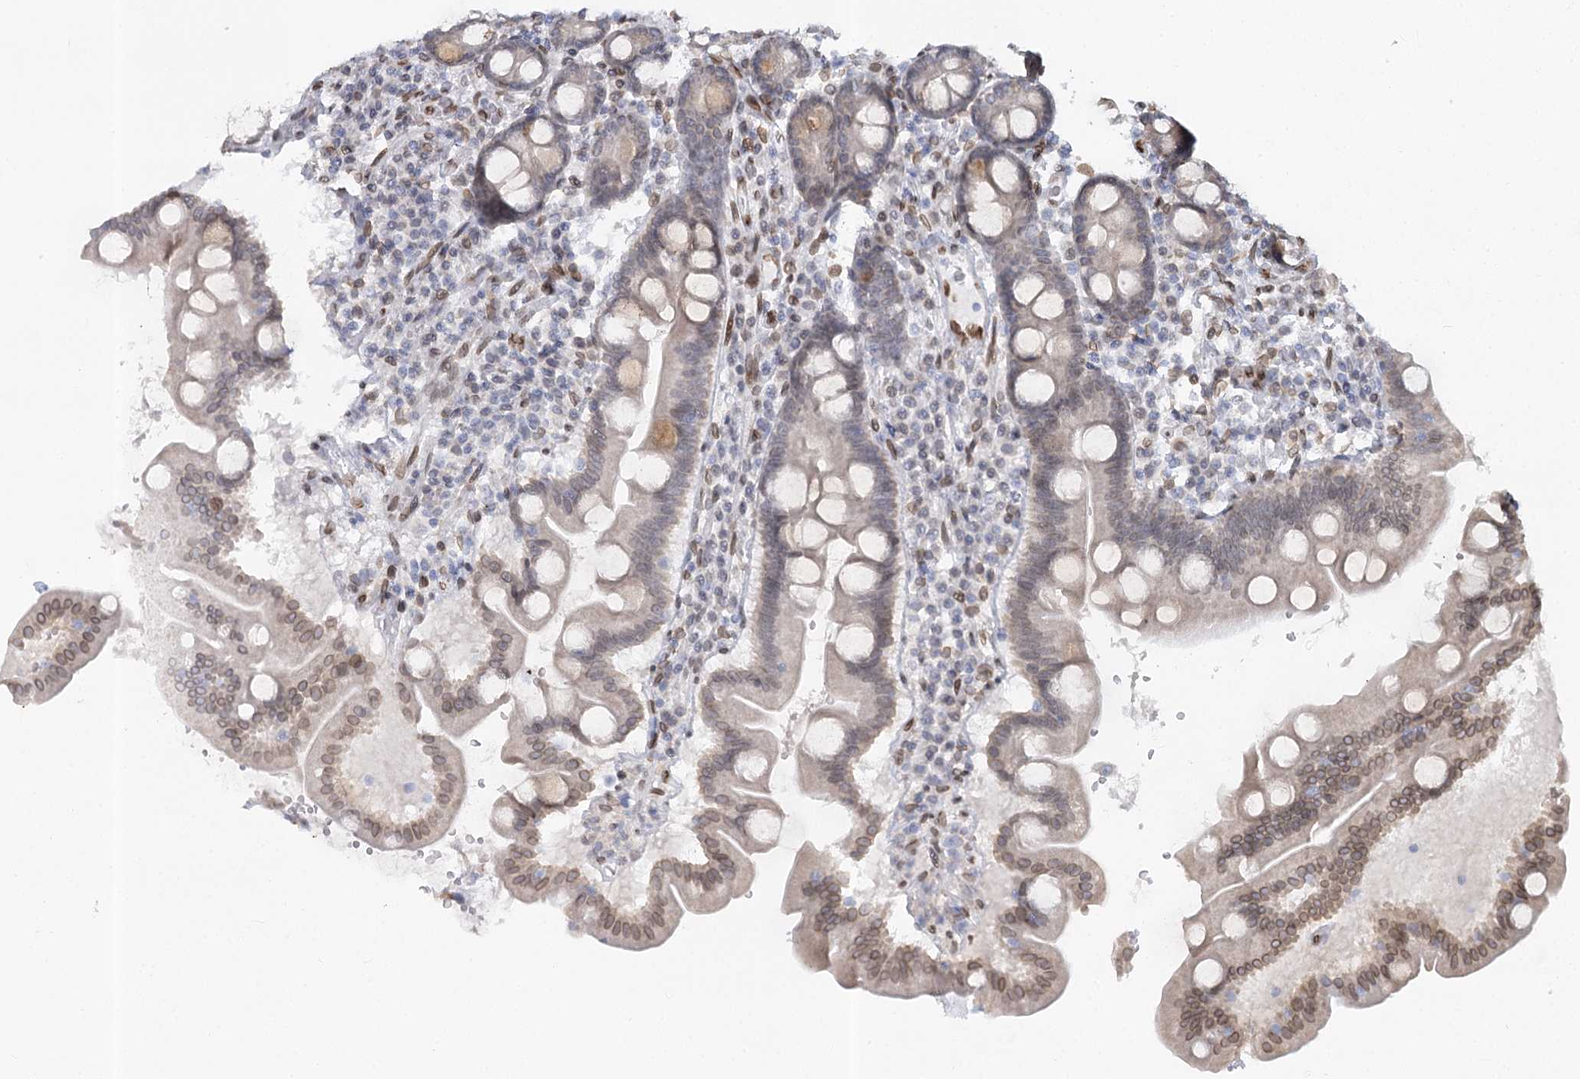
{"staining": {"intensity": "moderate", "quantity": "<25%", "location": "cytoplasmic/membranous,nuclear"}, "tissue": "duodenum", "cell_type": "Glandular cells", "image_type": "normal", "snomed": [{"axis": "morphology", "description": "Normal tissue, NOS"}, {"axis": "topography", "description": "Duodenum"}], "caption": "IHC (DAB (3,3'-diaminobenzidine)) staining of normal human duodenum reveals moderate cytoplasmic/membranous,nuclear protein positivity in about <25% of glandular cells. (Brightfield microscopy of DAB IHC at high magnification).", "gene": "VWA5A", "patient": {"sex": "male", "age": 50}}